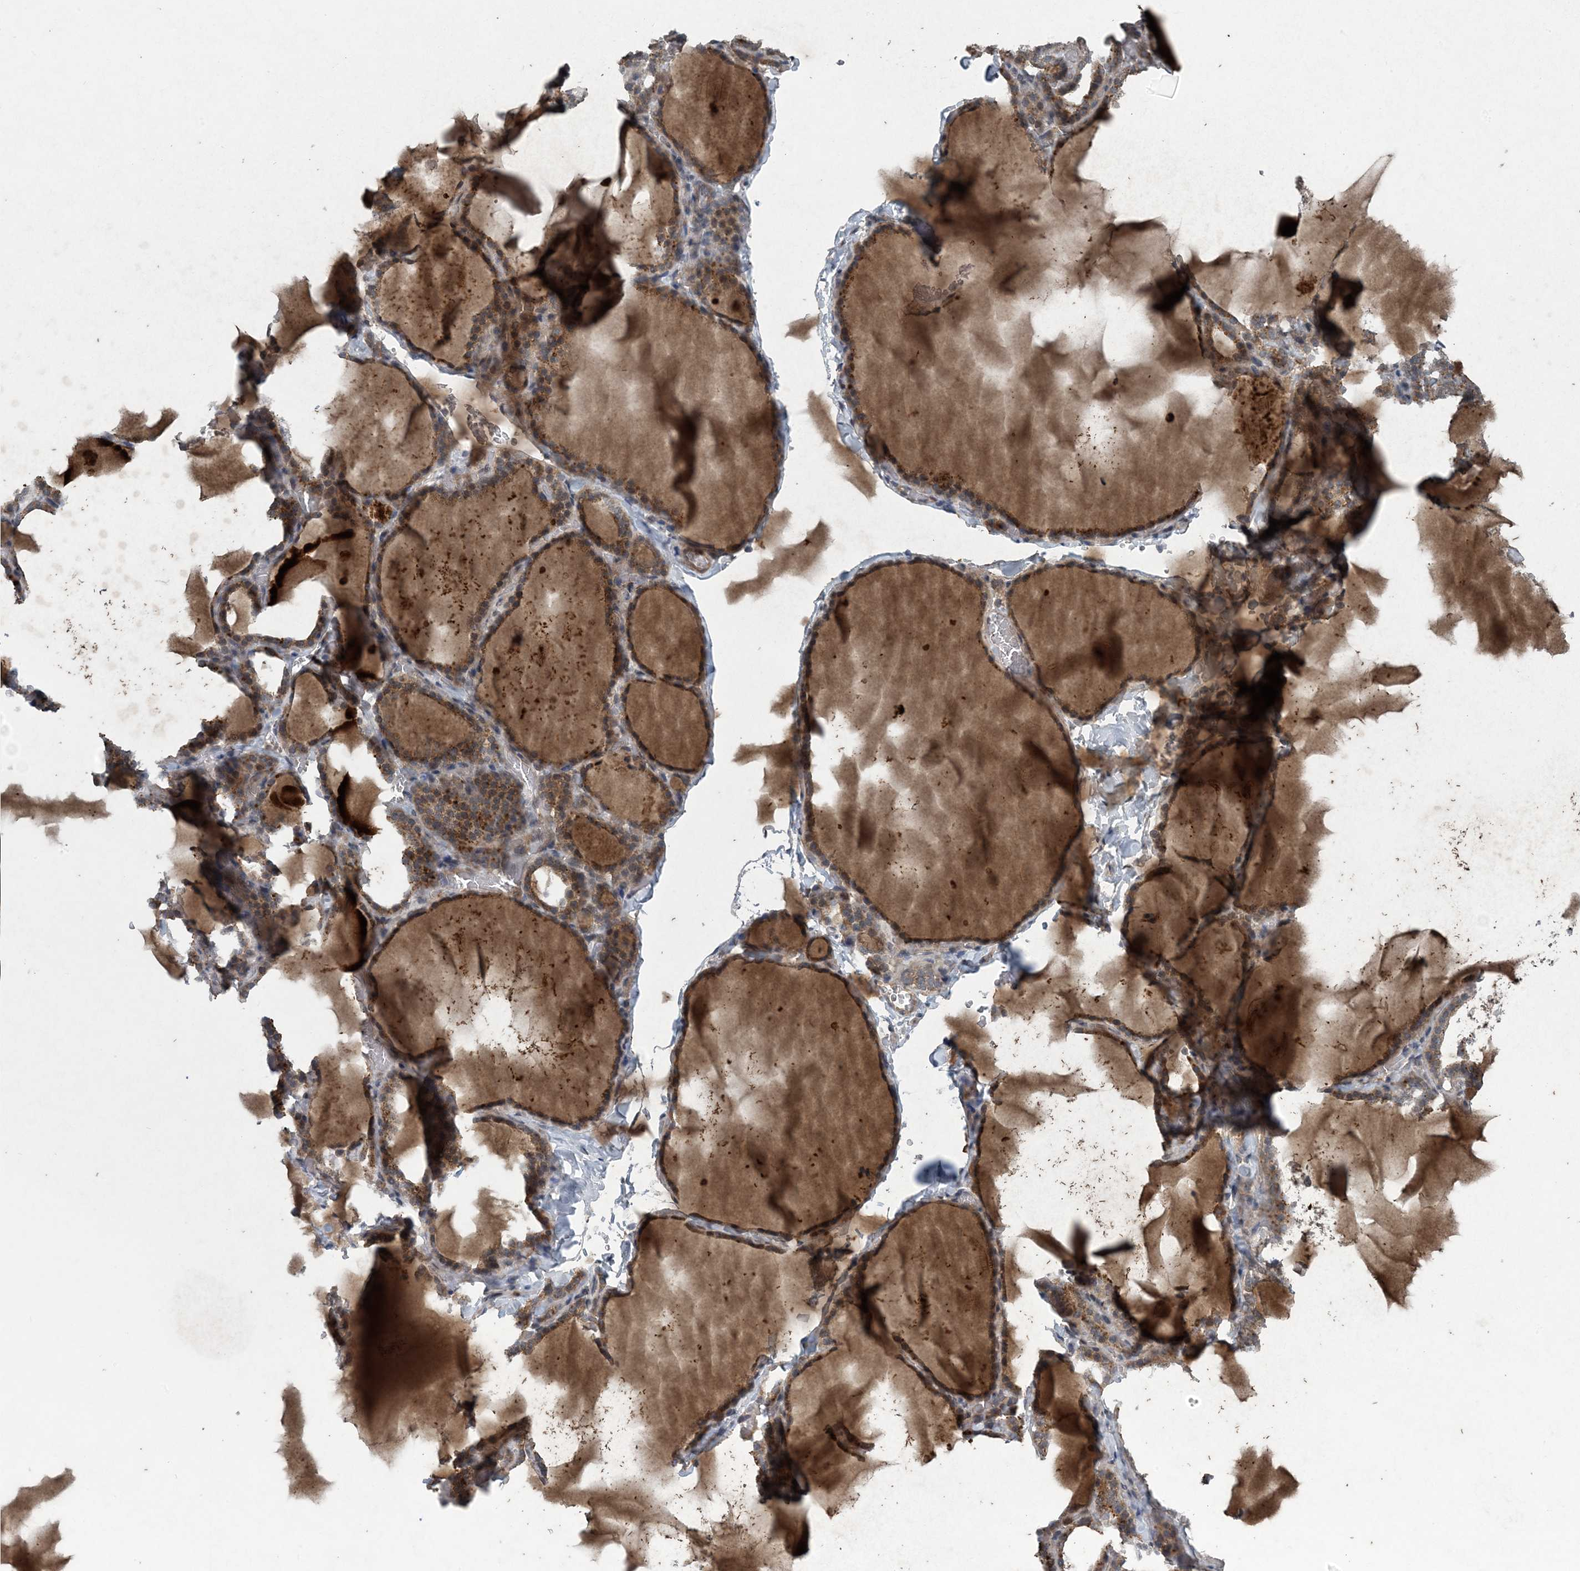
{"staining": {"intensity": "moderate", "quantity": ">75%", "location": "cytoplasmic/membranous"}, "tissue": "thyroid gland", "cell_type": "Glandular cells", "image_type": "normal", "snomed": [{"axis": "morphology", "description": "Normal tissue, NOS"}, {"axis": "topography", "description": "Thyroid gland"}], "caption": "Glandular cells display medium levels of moderate cytoplasmic/membranous staining in about >75% of cells in normal thyroid gland. Using DAB (3,3'-diaminobenzidine) (brown) and hematoxylin (blue) stains, captured at high magnification using brightfield microscopy.", "gene": "MYO9B", "patient": {"sex": "female", "age": 22}}